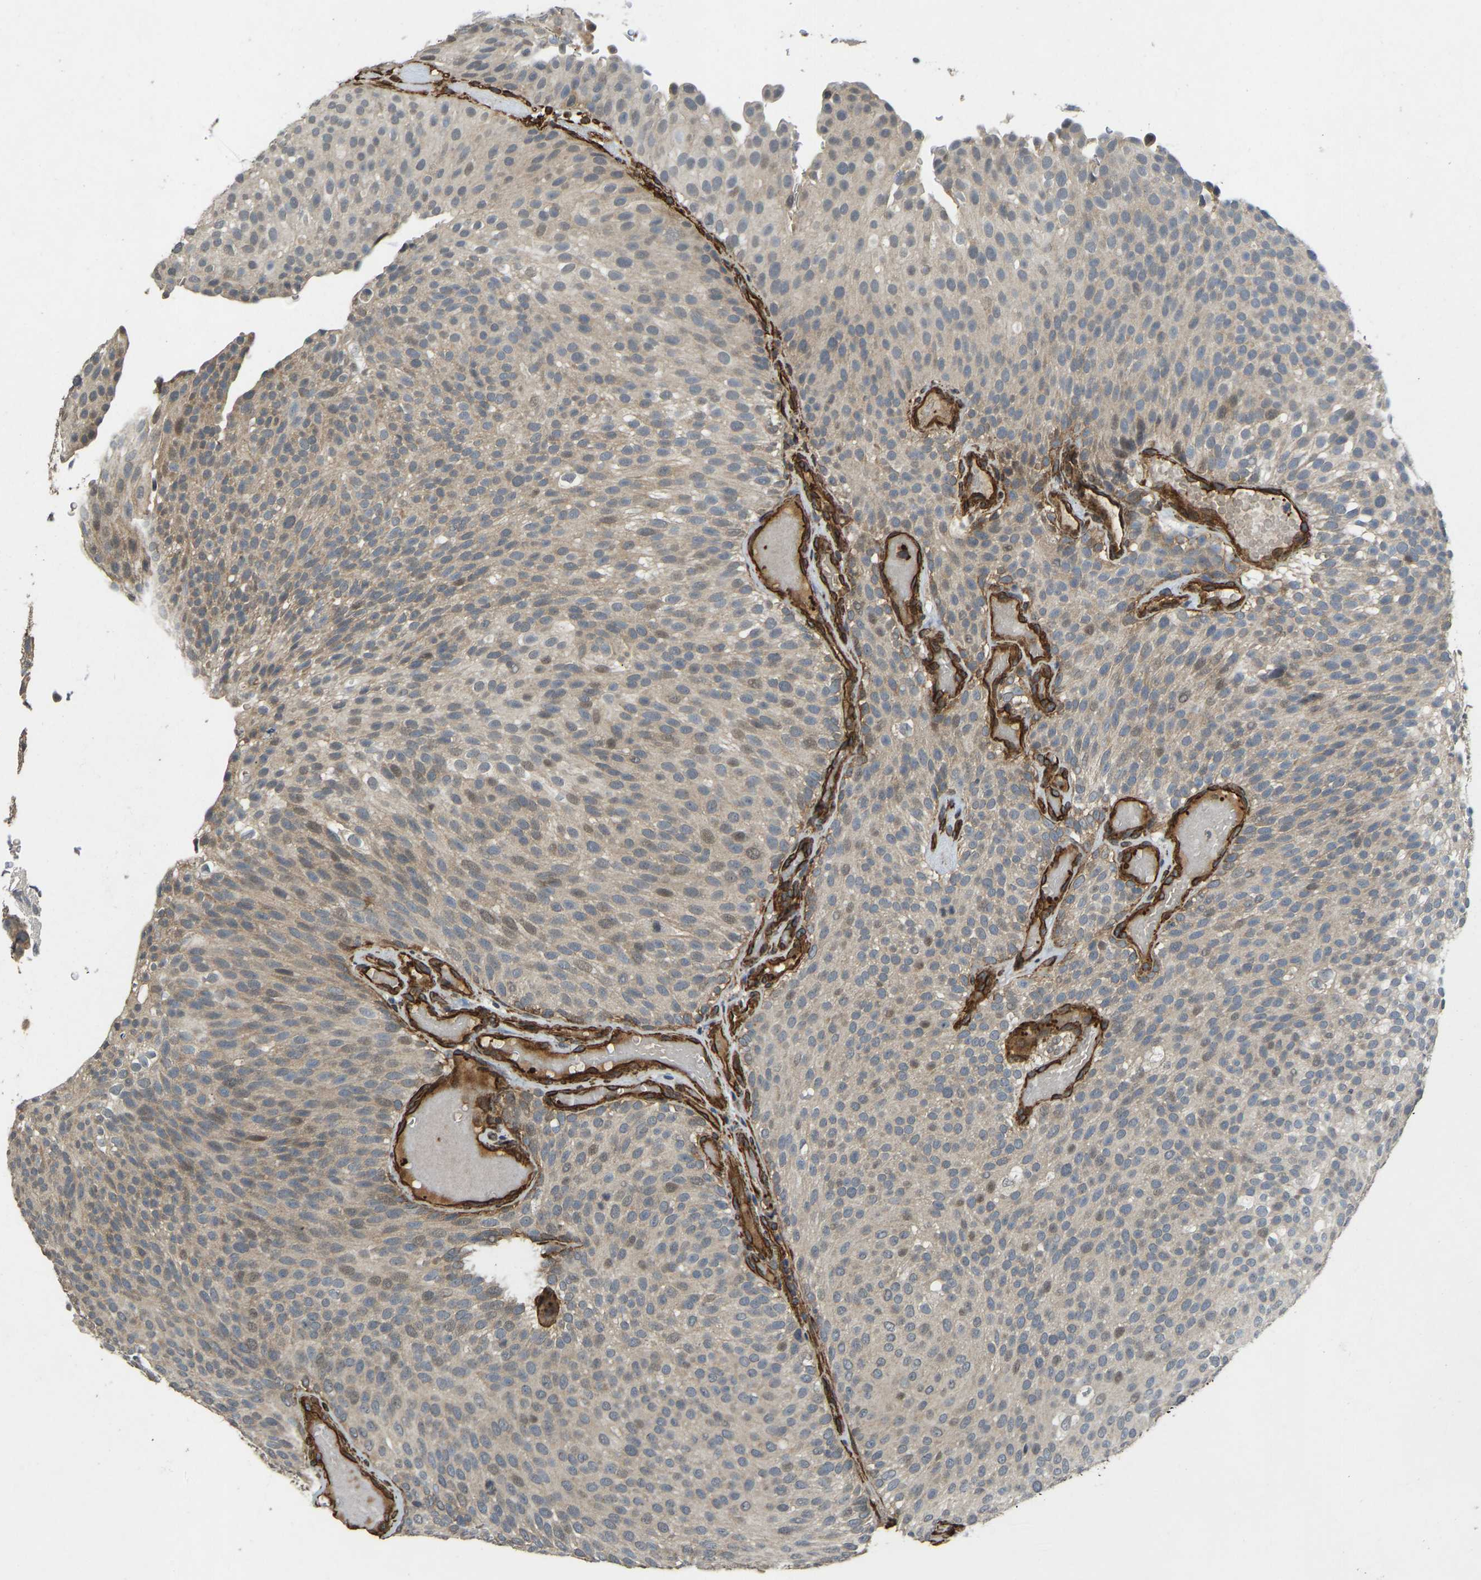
{"staining": {"intensity": "weak", "quantity": "25%-75%", "location": "cytoplasmic/membranous"}, "tissue": "urothelial cancer", "cell_type": "Tumor cells", "image_type": "cancer", "snomed": [{"axis": "morphology", "description": "Urothelial carcinoma, Low grade"}, {"axis": "topography", "description": "Urinary bladder"}], "caption": "This micrograph demonstrates IHC staining of urothelial carcinoma (low-grade), with low weak cytoplasmic/membranous positivity in approximately 25%-75% of tumor cells.", "gene": "NMB", "patient": {"sex": "male", "age": 78}}